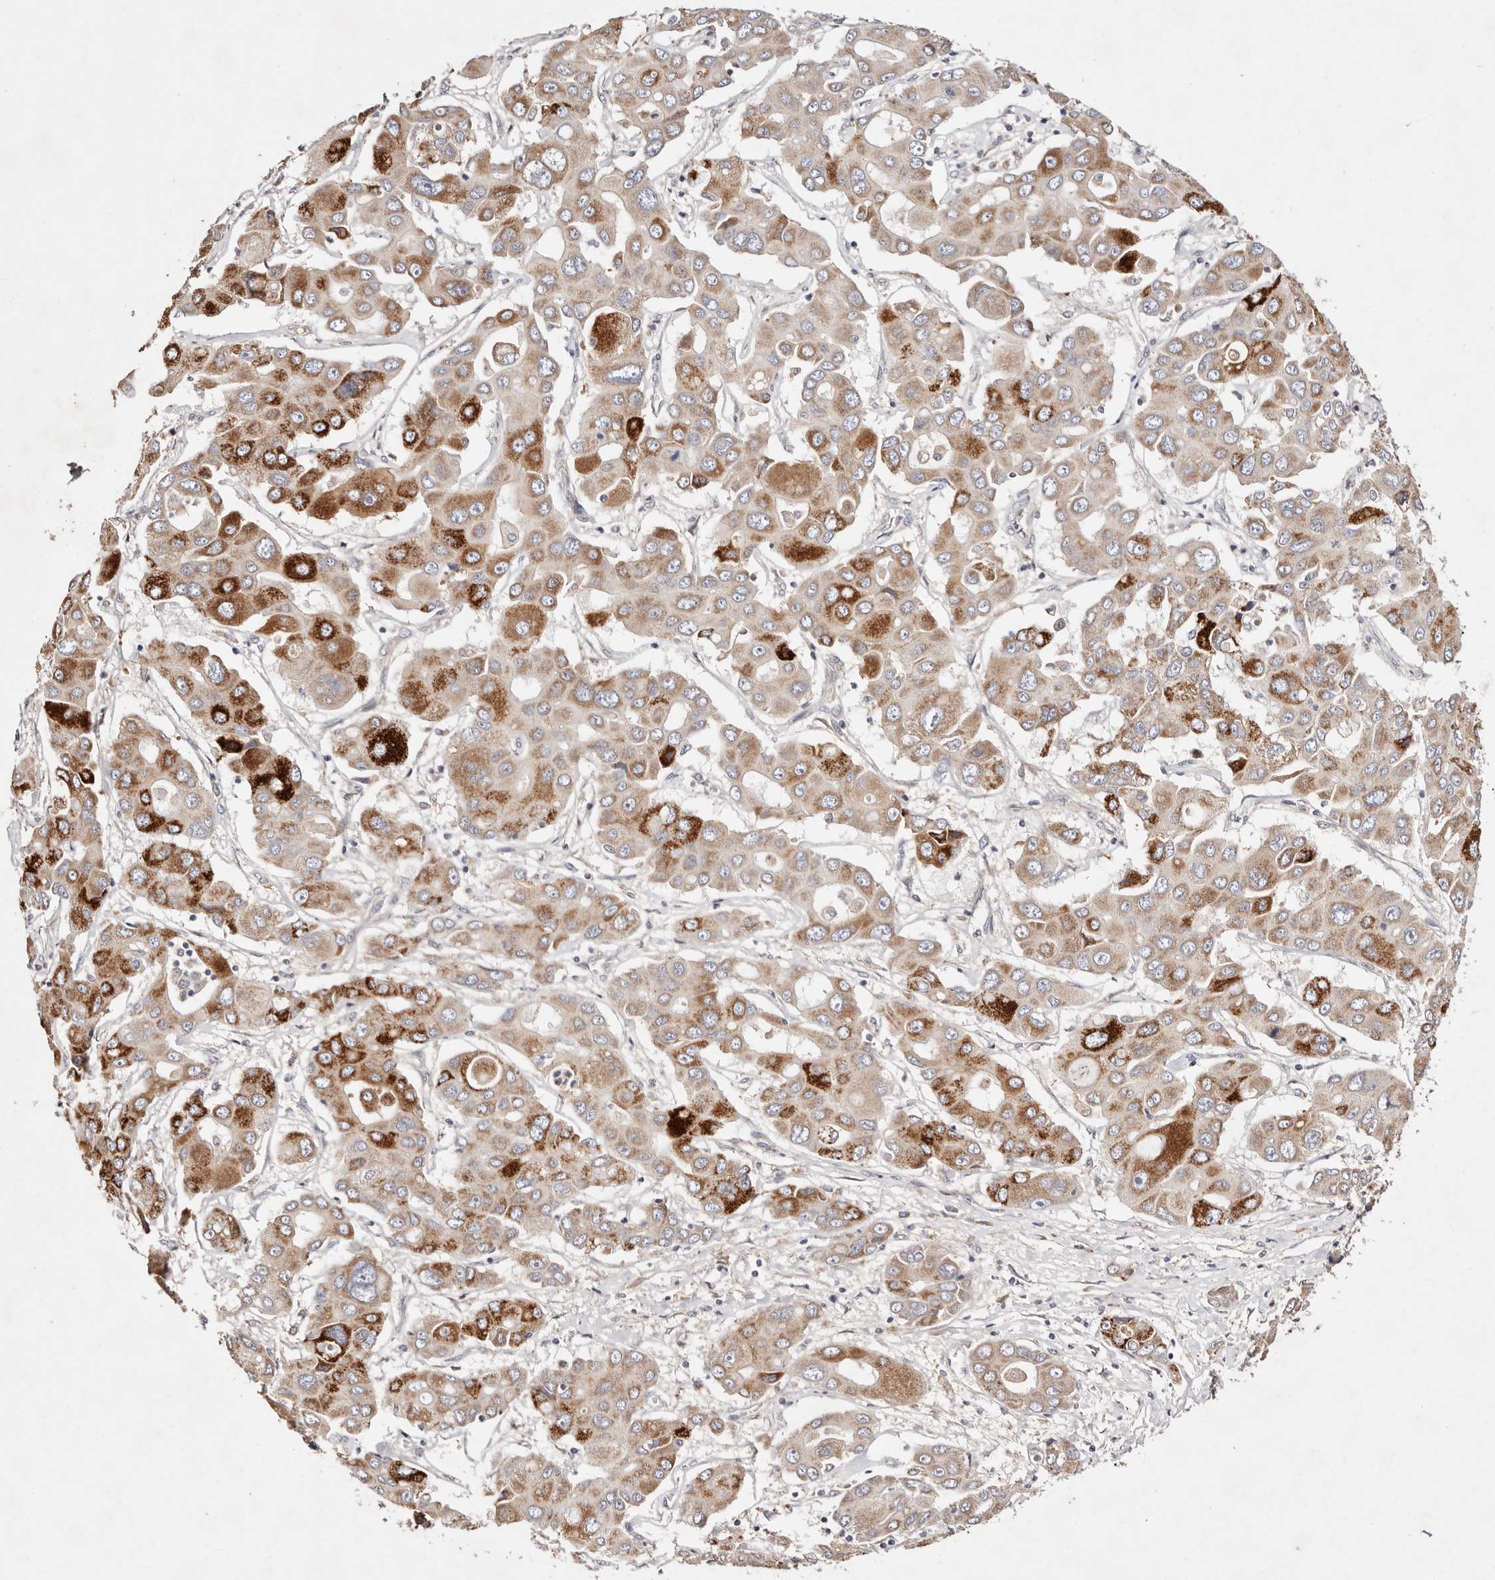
{"staining": {"intensity": "strong", "quantity": "25%-75%", "location": "cytoplasmic/membranous"}, "tissue": "liver cancer", "cell_type": "Tumor cells", "image_type": "cancer", "snomed": [{"axis": "morphology", "description": "Cholangiocarcinoma"}, {"axis": "topography", "description": "Liver"}], "caption": "Liver cholangiocarcinoma stained for a protein reveals strong cytoplasmic/membranous positivity in tumor cells.", "gene": "TSC2", "patient": {"sex": "male", "age": 67}}